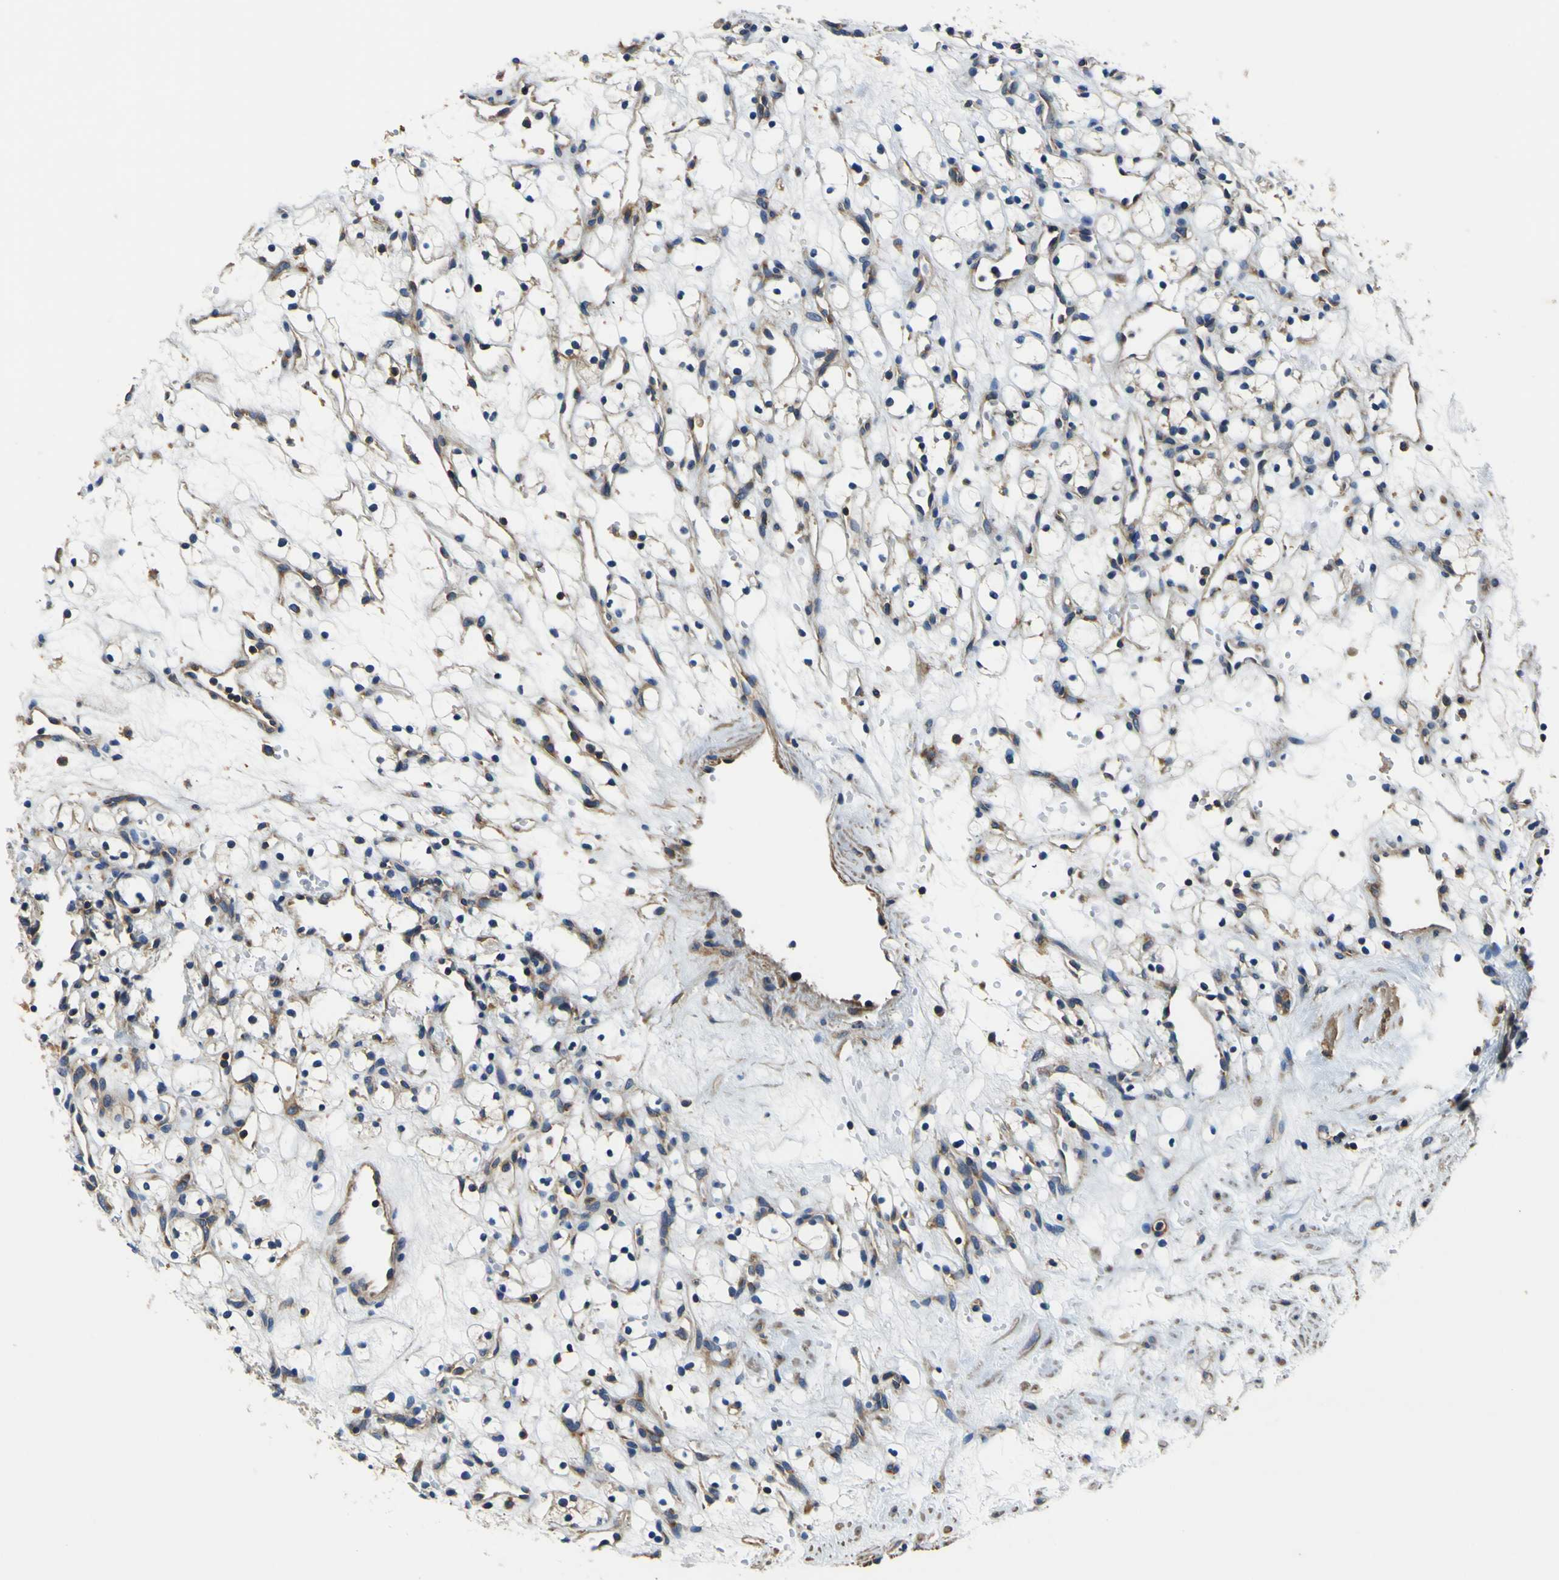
{"staining": {"intensity": "weak", "quantity": "<25%", "location": "cytoplasmic/membranous"}, "tissue": "renal cancer", "cell_type": "Tumor cells", "image_type": "cancer", "snomed": [{"axis": "morphology", "description": "Adenocarcinoma, NOS"}, {"axis": "topography", "description": "Kidney"}], "caption": "Immunohistochemistry of renal cancer exhibits no positivity in tumor cells.", "gene": "CNR2", "patient": {"sex": "female", "age": 60}}